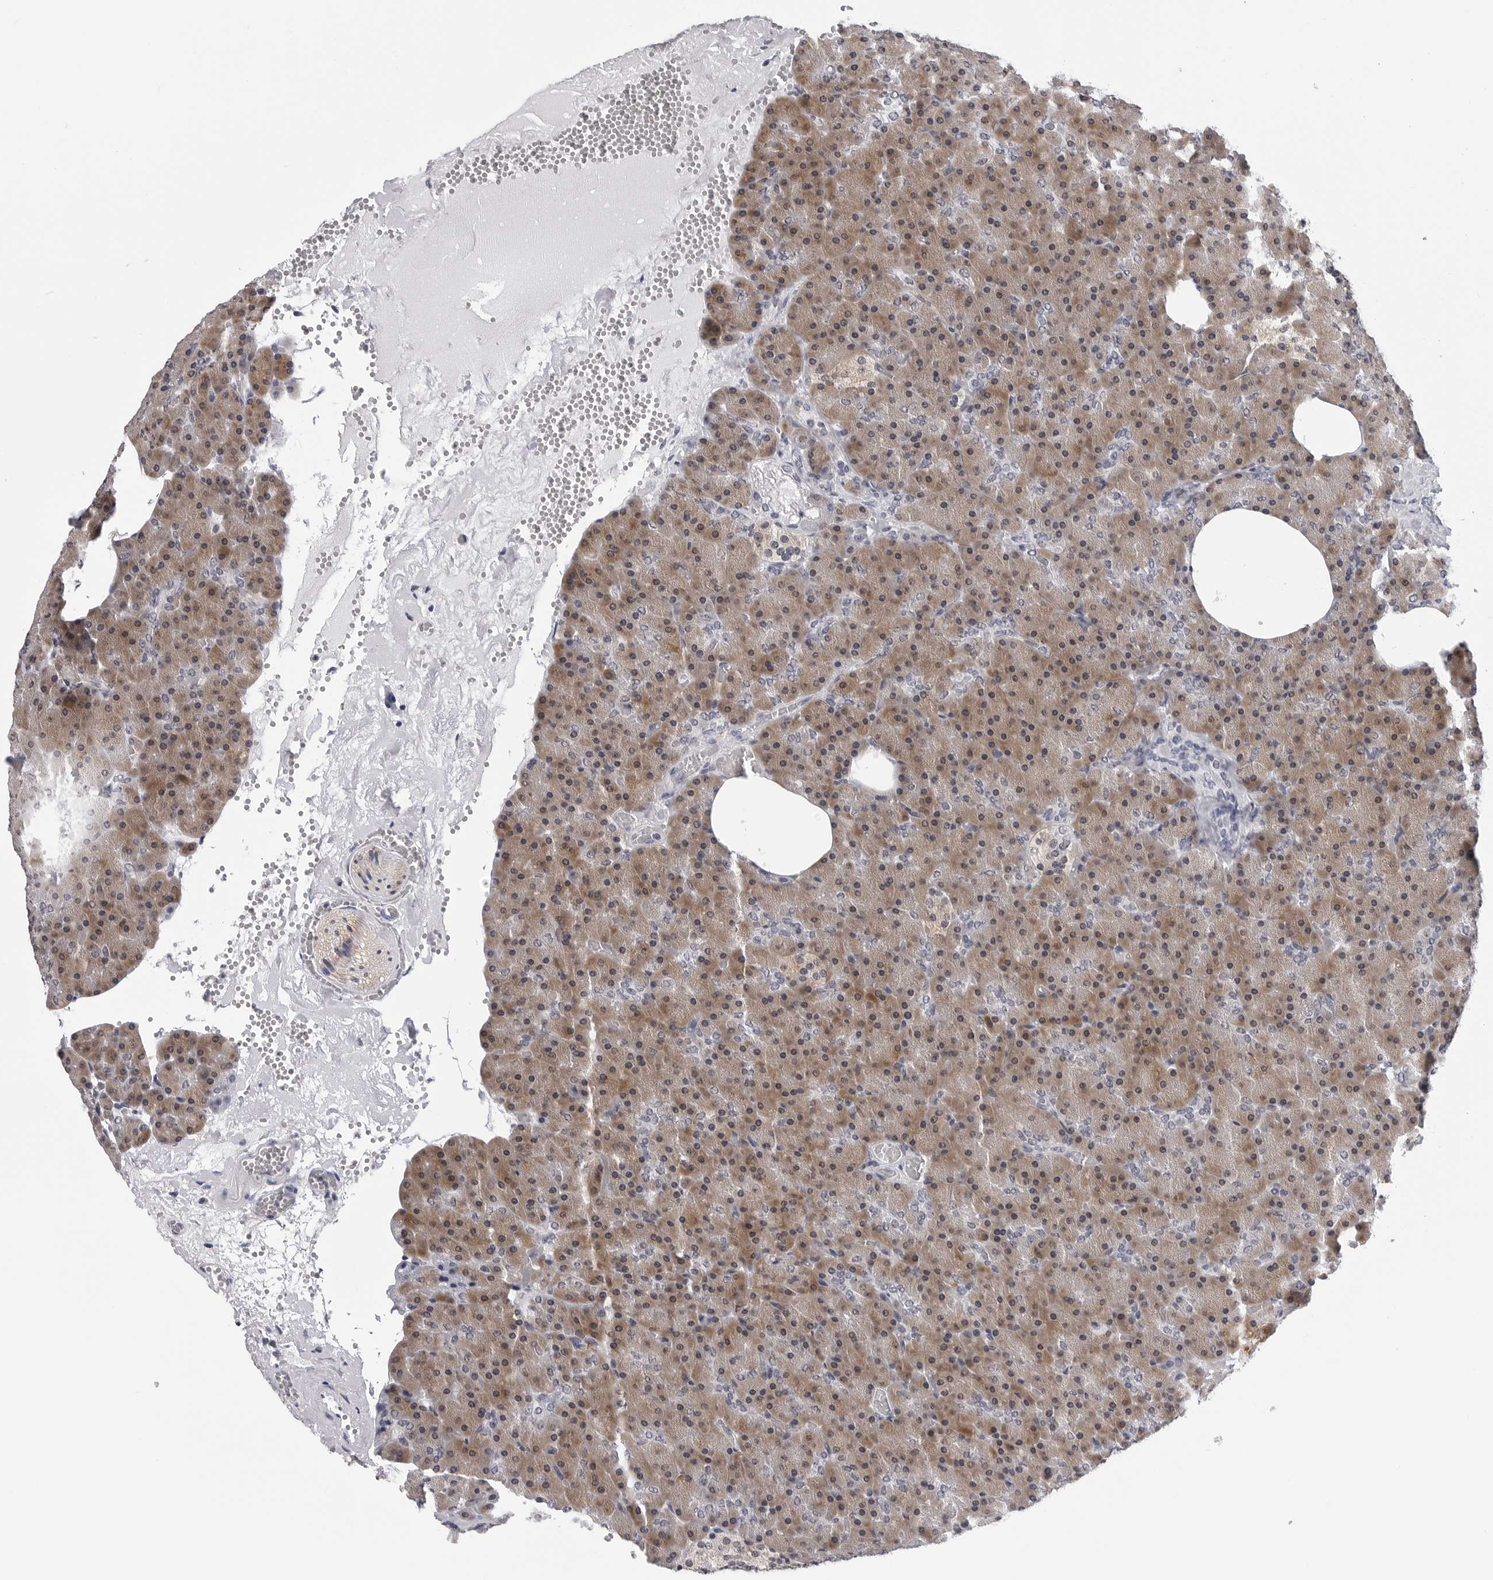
{"staining": {"intensity": "moderate", "quantity": ">75%", "location": "cytoplasmic/membranous,nuclear"}, "tissue": "pancreas", "cell_type": "Exocrine glandular cells", "image_type": "normal", "snomed": [{"axis": "morphology", "description": "Normal tissue, NOS"}, {"axis": "morphology", "description": "Carcinoid, malignant, NOS"}, {"axis": "topography", "description": "Pancreas"}], "caption": "Protein analysis of unremarkable pancreas displays moderate cytoplasmic/membranous,nuclear positivity in approximately >75% of exocrine glandular cells. (Brightfield microscopy of DAB IHC at high magnification).", "gene": "GNL2", "patient": {"sex": "female", "age": 35}}